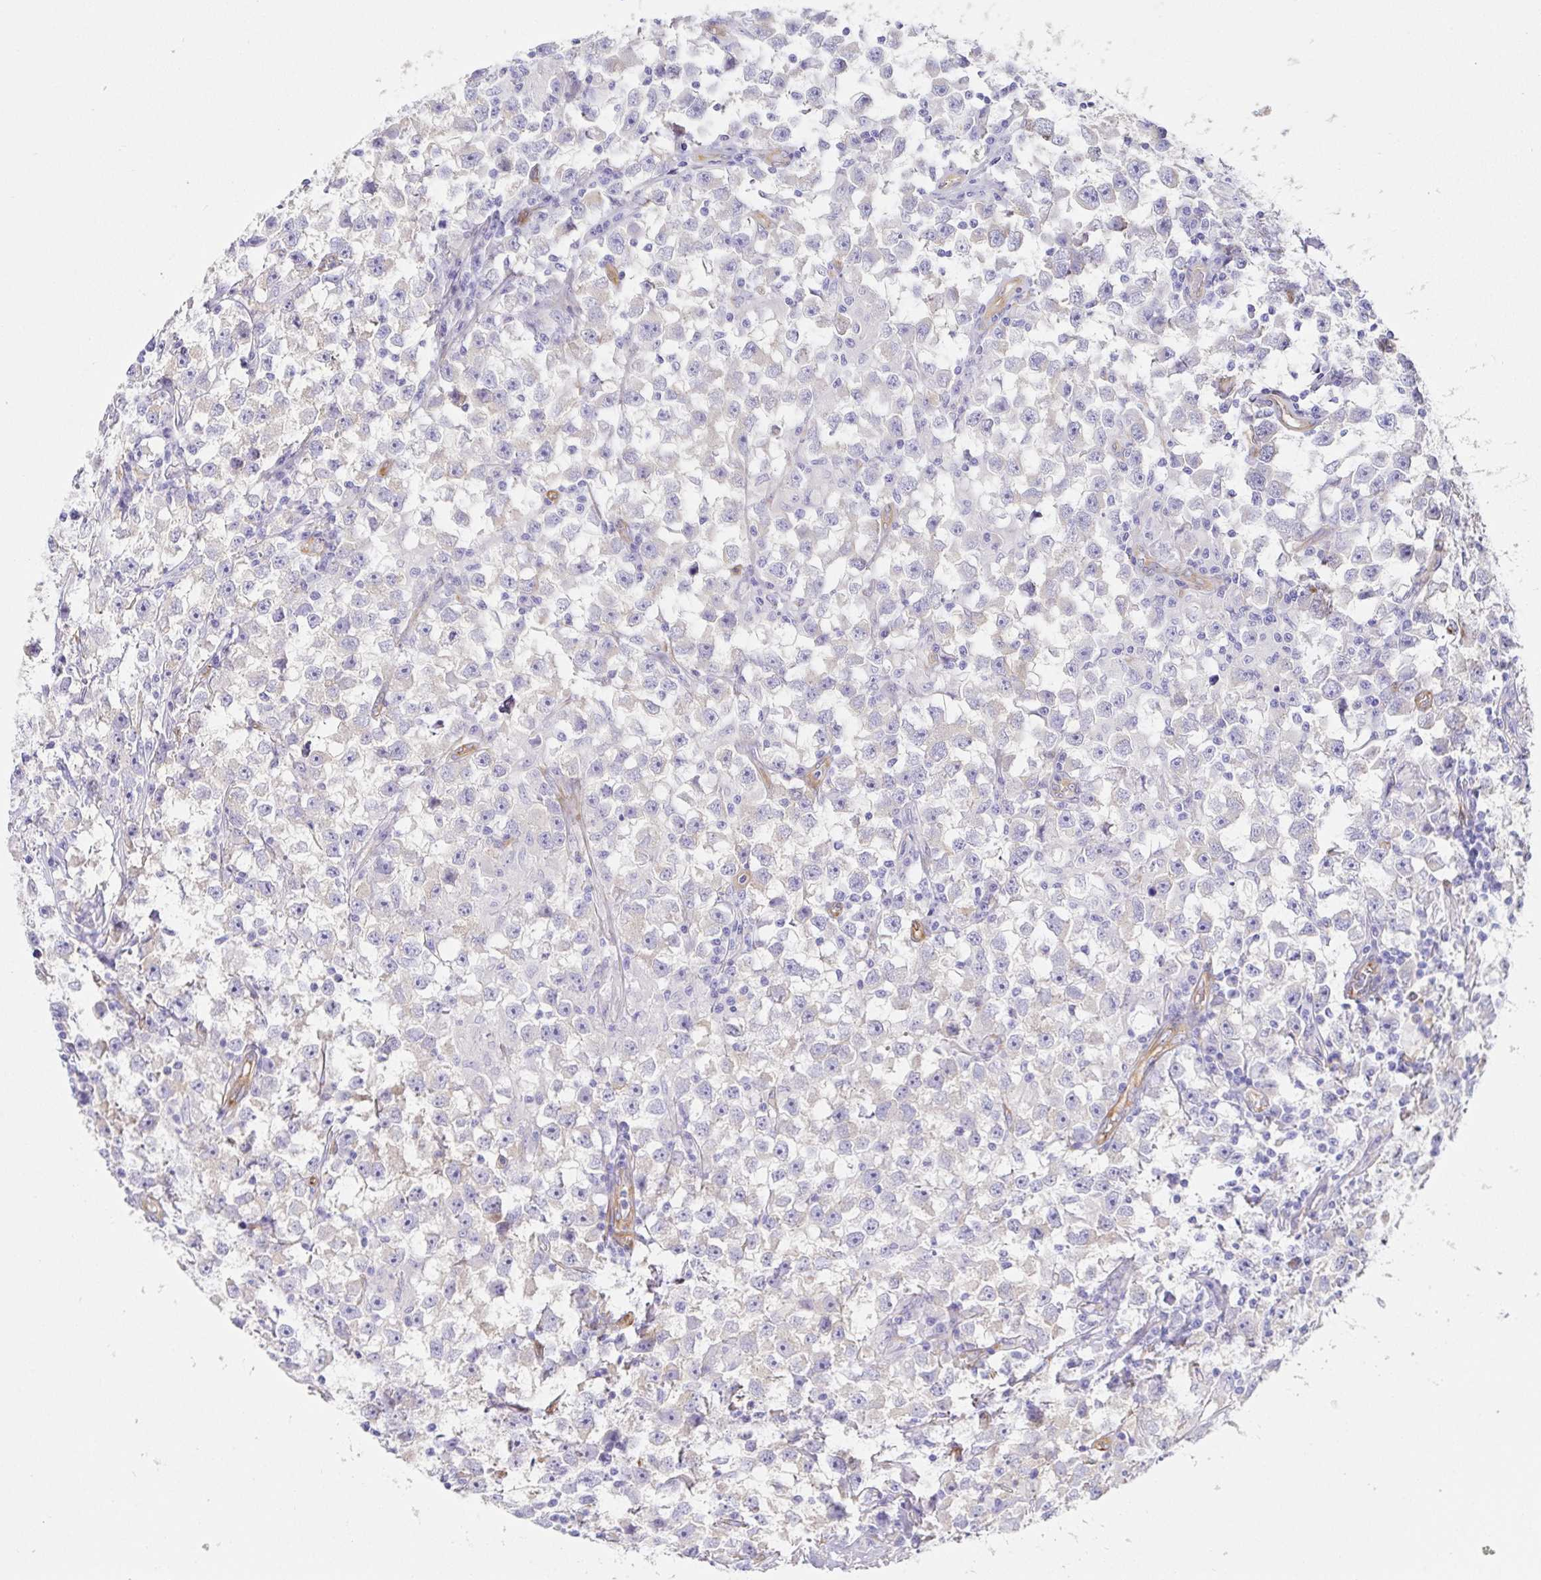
{"staining": {"intensity": "negative", "quantity": "none", "location": "none"}, "tissue": "testis cancer", "cell_type": "Tumor cells", "image_type": "cancer", "snomed": [{"axis": "morphology", "description": "Seminoma, NOS"}, {"axis": "topography", "description": "Testis"}], "caption": "High magnification brightfield microscopy of testis cancer (seminoma) stained with DAB (3,3'-diaminobenzidine) (brown) and counterstained with hematoxylin (blue): tumor cells show no significant expression.", "gene": "DOCK1", "patient": {"sex": "male", "age": 33}}